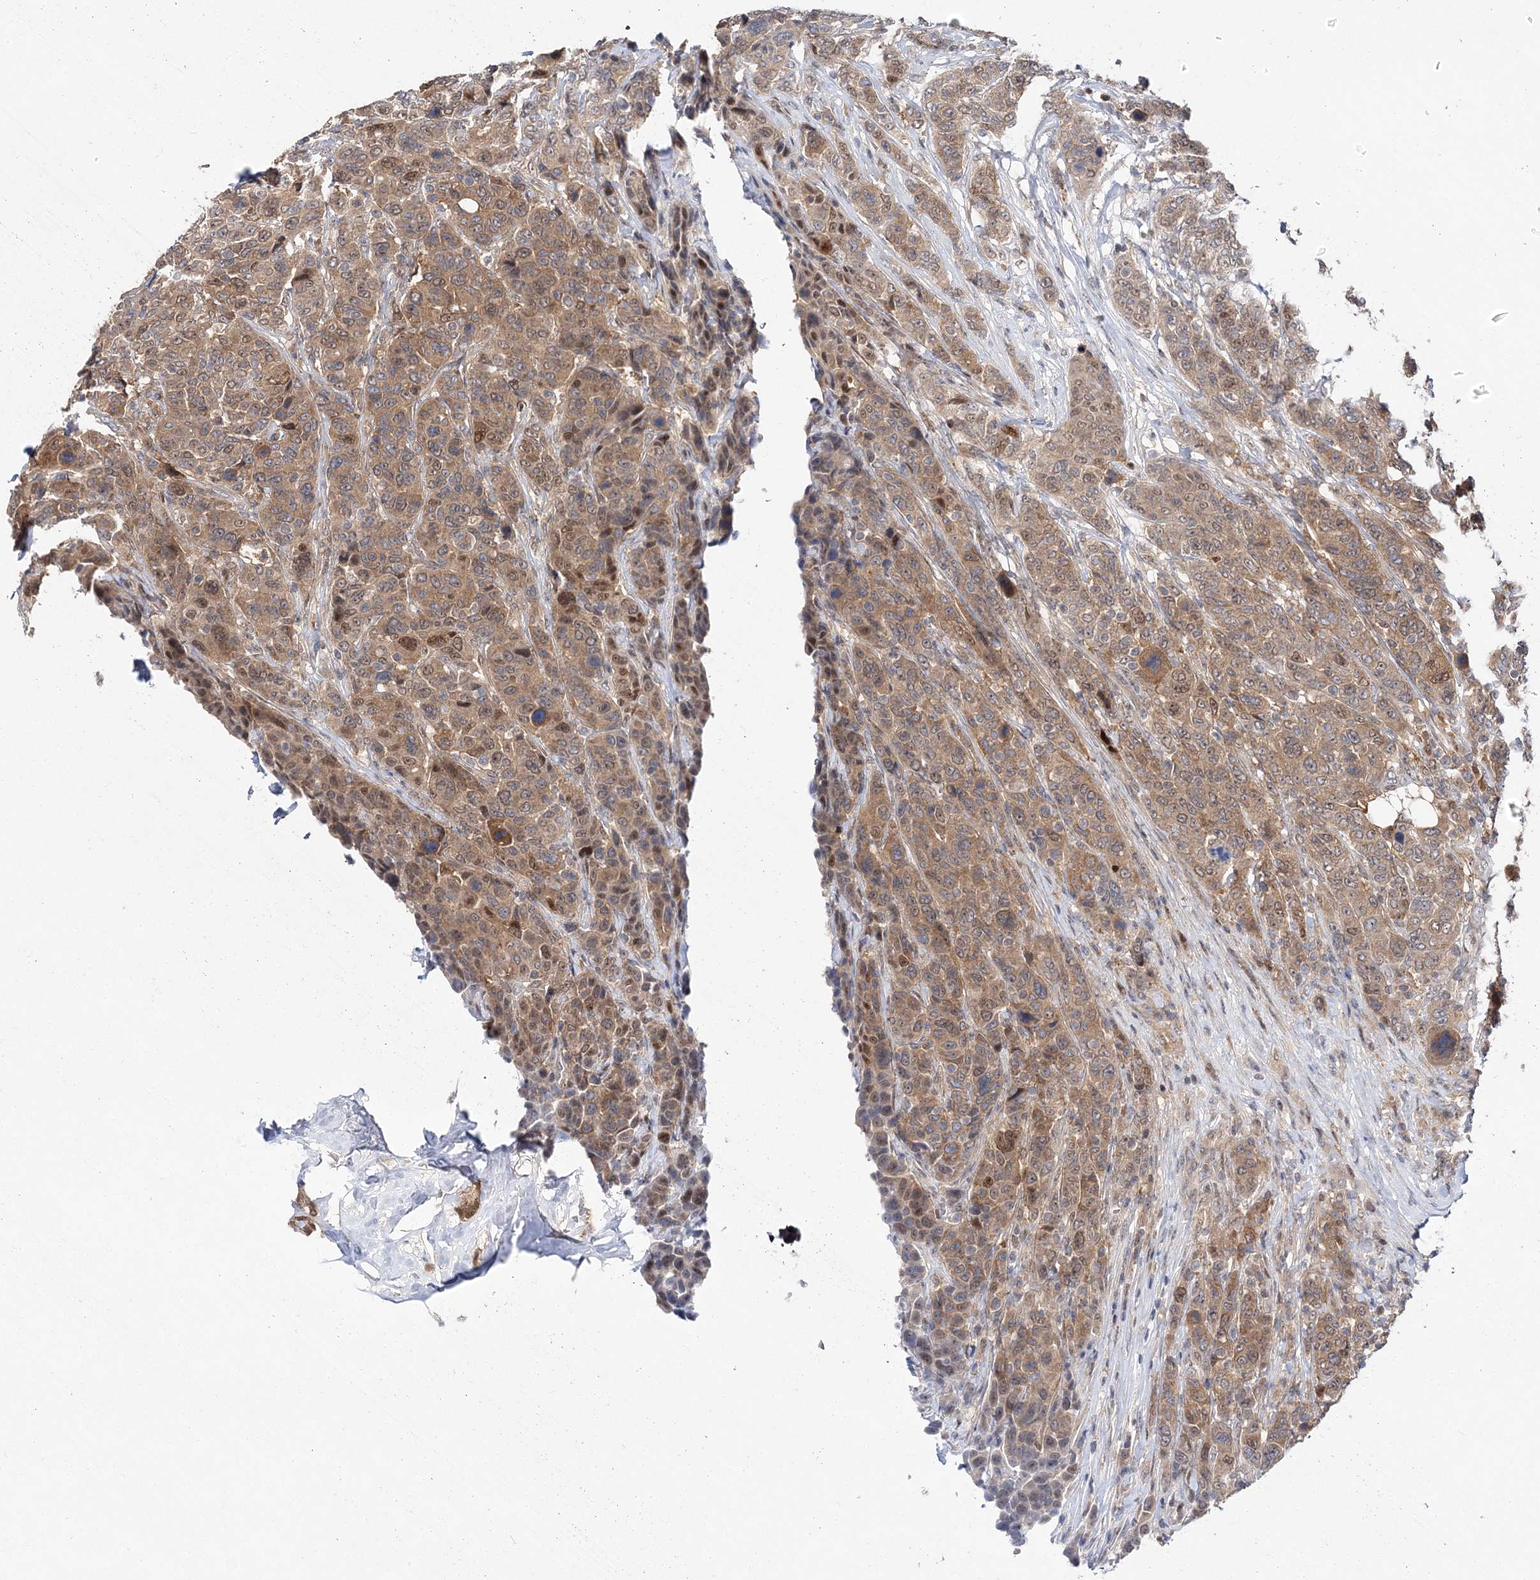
{"staining": {"intensity": "moderate", "quantity": ">75%", "location": "cytoplasmic/membranous"}, "tissue": "breast cancer", "cell_type": "Tumor cells", "image_type": "cancer", "snomed": [{"axis": "morphology", "description": "Duct carcinoma"}, {"axis": "topography", "description": "Breast"}], "caption": "Tumor cells demonstrate moderate cytoplasmic/membranous positivity in approximately >75% of cells in infiltrating ductal carcinoma (breast).", "gene": "NIF3L1", "patient": {"sex": "female", "age": 37}}